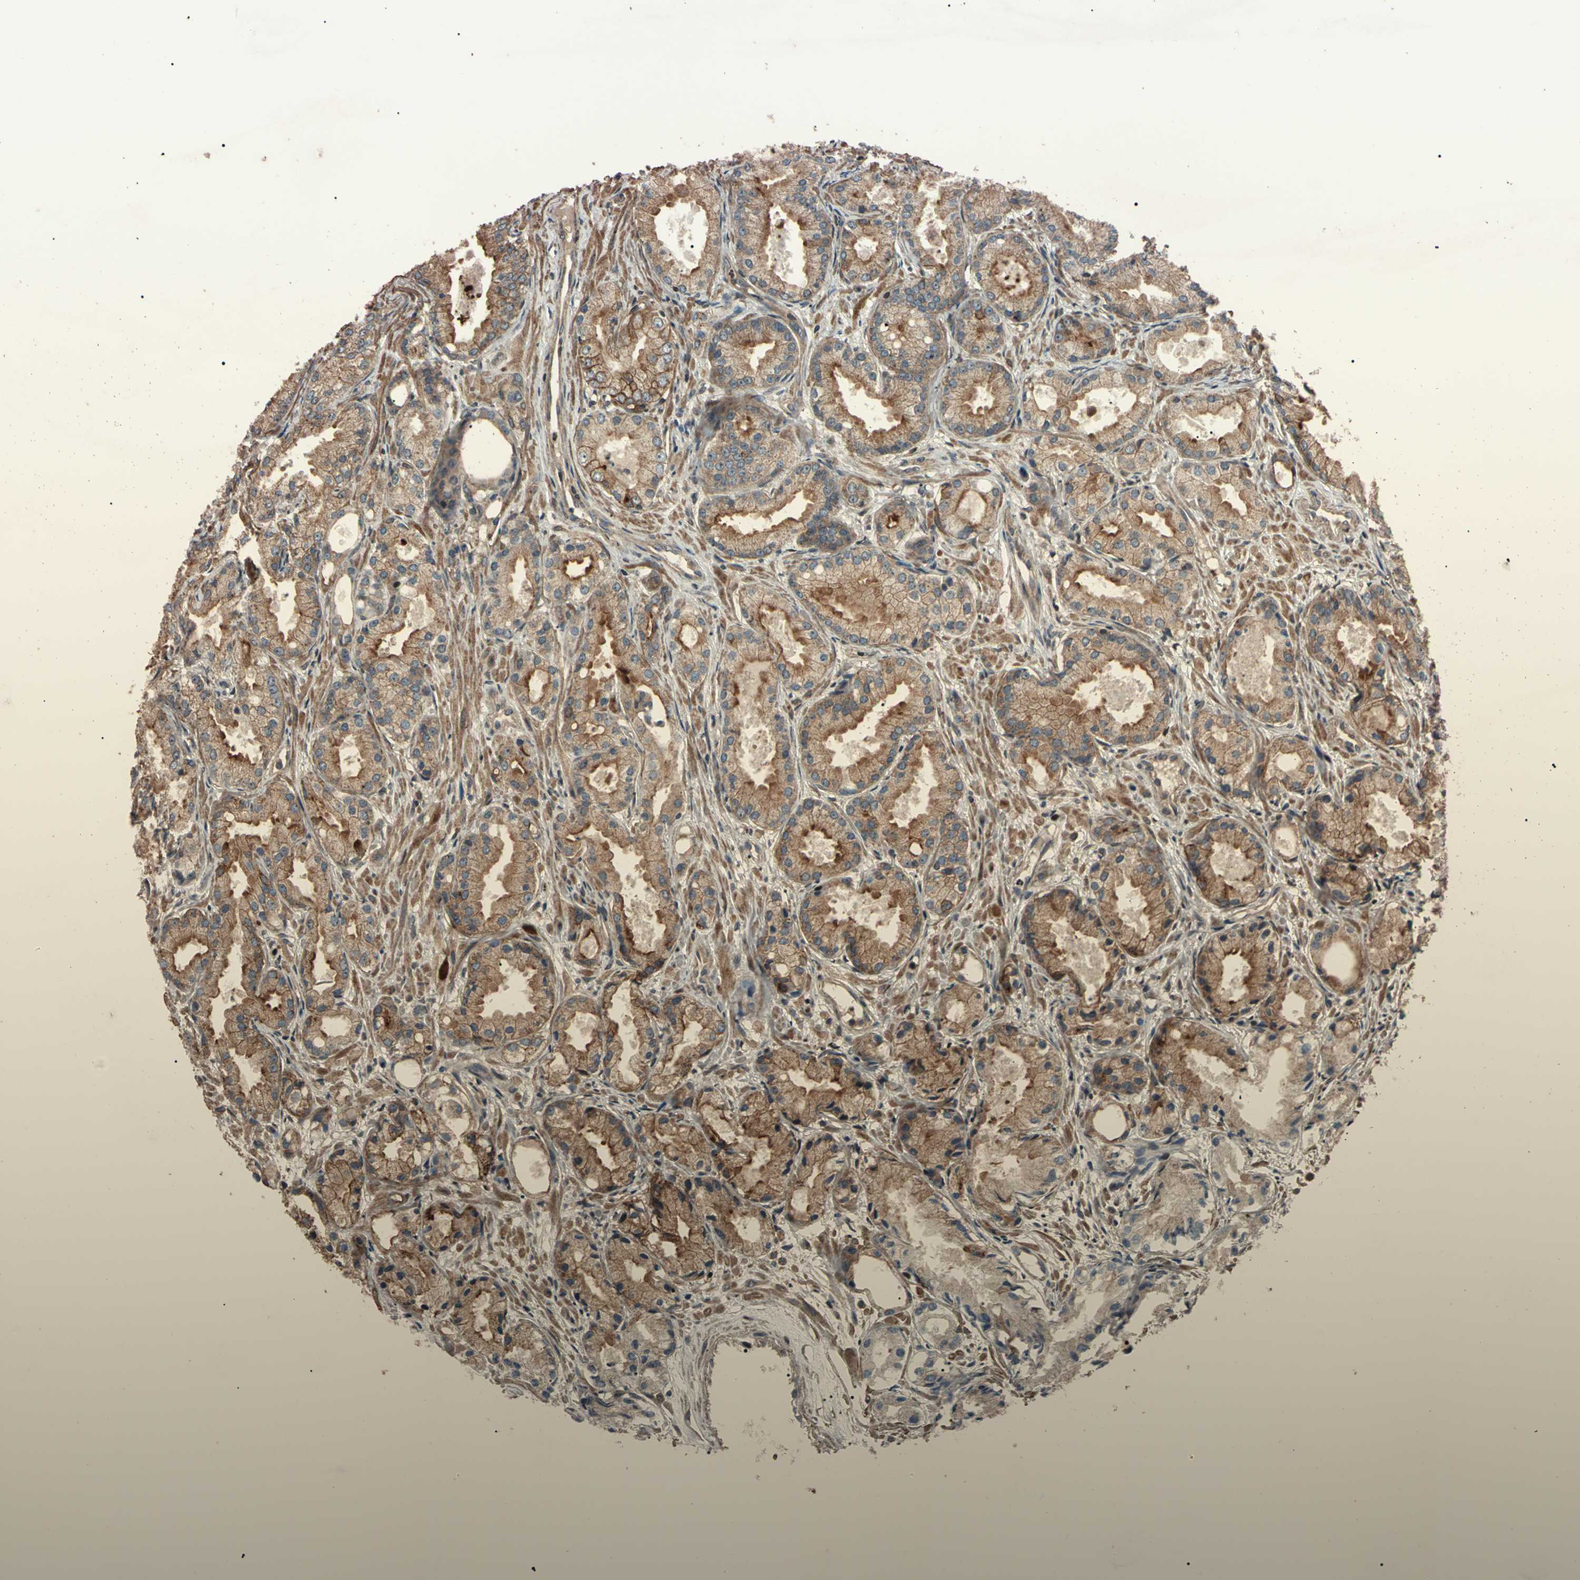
{"staining": {"intensity": "weak", "quantity": ">75%", "location": "cytoplasmic/membranous"}, "tissue": "prostate cancer", "cell_type": "Tumor cells", "image_type": "cancer", "snomed": [{"axis": "morphology", "description": "Adenocarcinoma, Low grade"}, {"axis": "topography", "description": "Prostate"}], "caption": "Immunohistochemical staining of prostate cancer demonstrates low levels of weak cytoplasmic/membranous staining in about >75% of tumor cells.", "gene": "TNFRSF1A", "patient": {"sex": "male", "age": 72}}